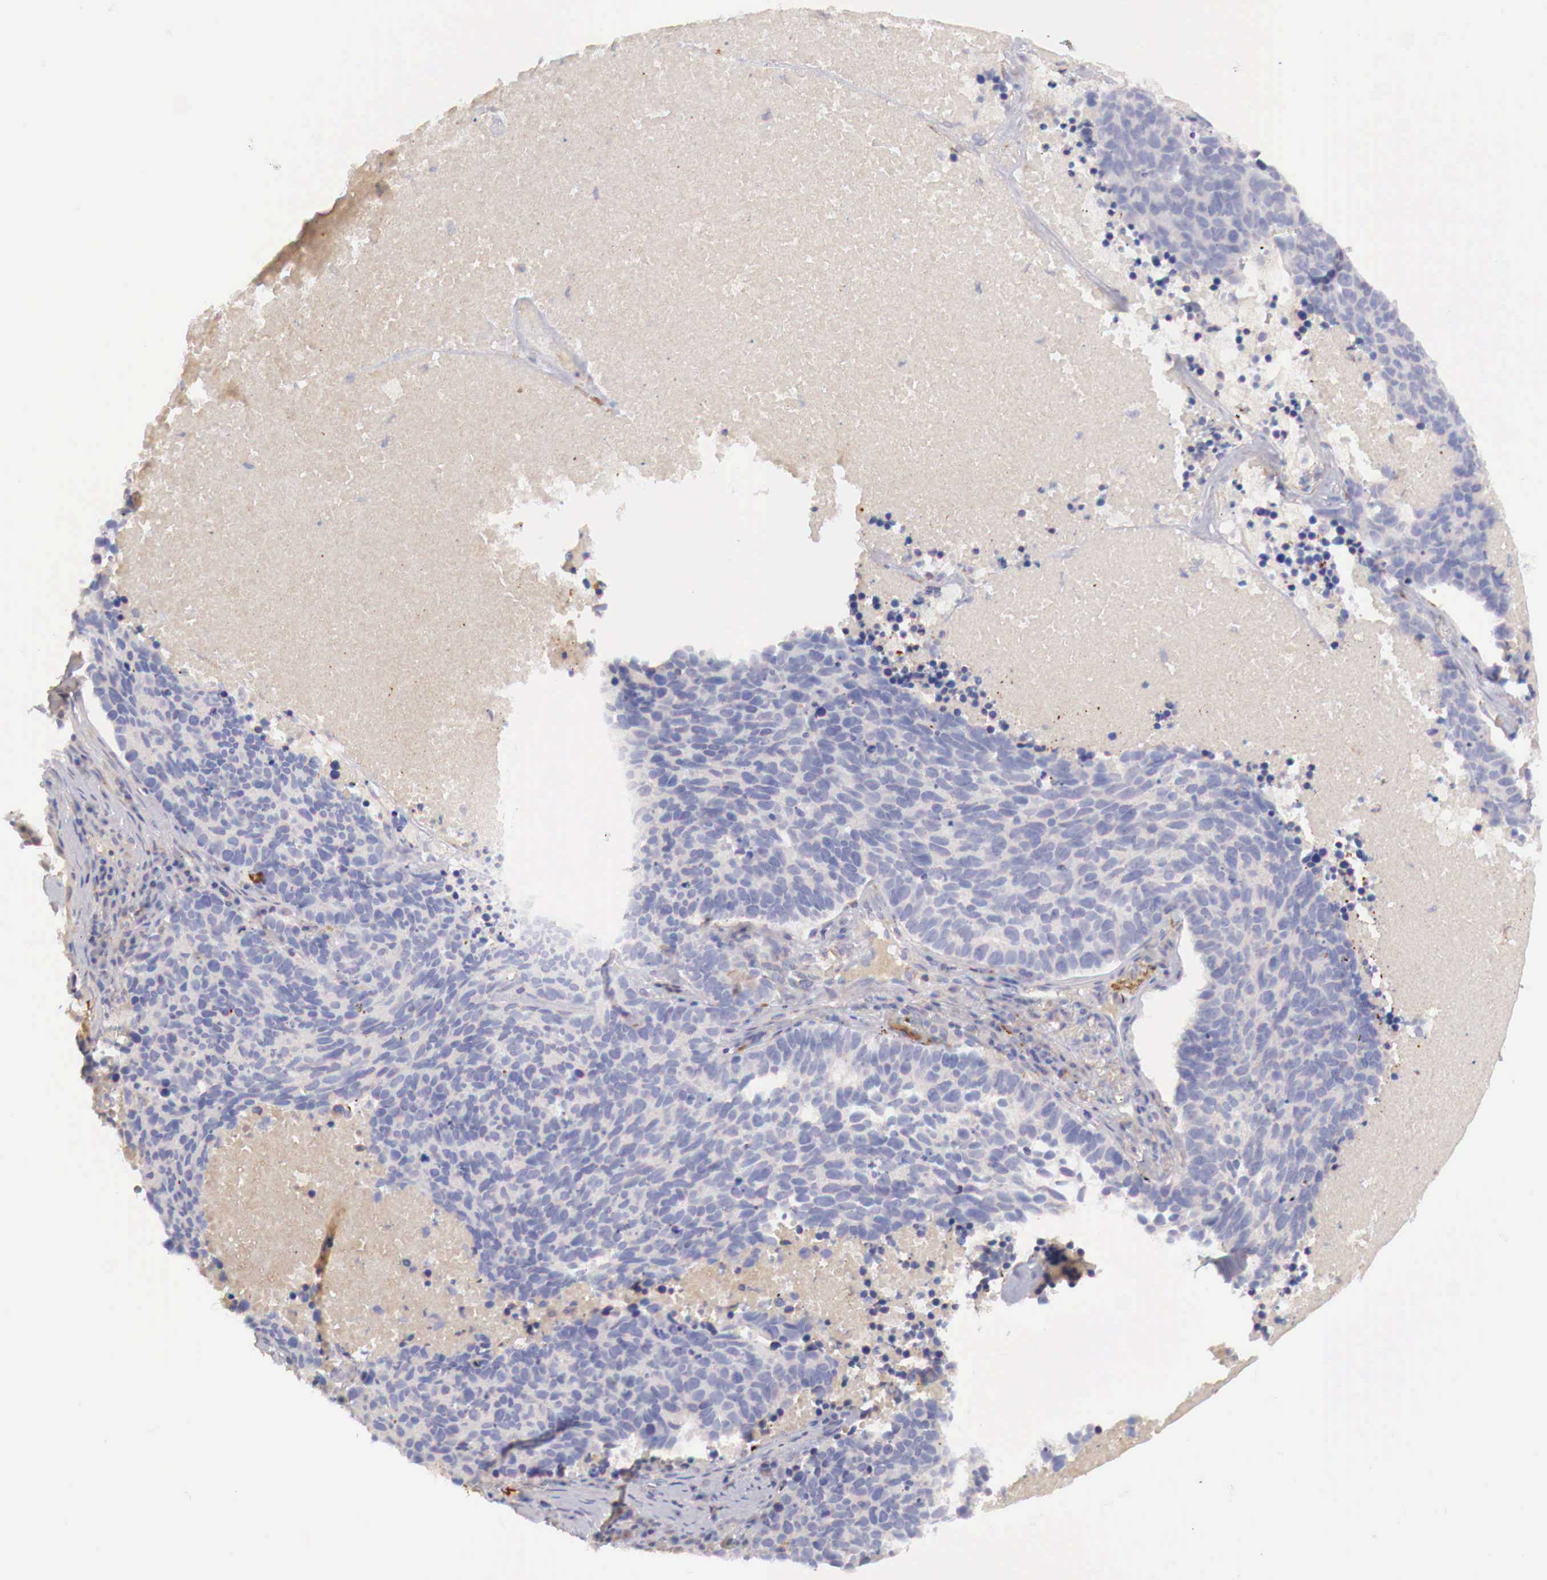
{"staining": {"intensity": "negative", "quantity": "none", "location": "none"}, "tissue": "lung cancer", "cell_type": "Tumor cells", "image_type": "cancer", "snomed": [{"axis": "morphology", "description": "Neoplasm, malignant, NOS"}, {"axis": "topography", "description": "Lung"}], "caption": "Tumor cells are negative for protein expression in human neoplasm (malignant) (lung). The staining was performed using DAB (3,3'-diaminobenzidine) to visualize the protein expression in brown, while the nuclei were stained in blue with hematoxylin (Magnification: 20x).", "gene": "KLHDC7B", "patient": {"sex": "female", "age": 75}}